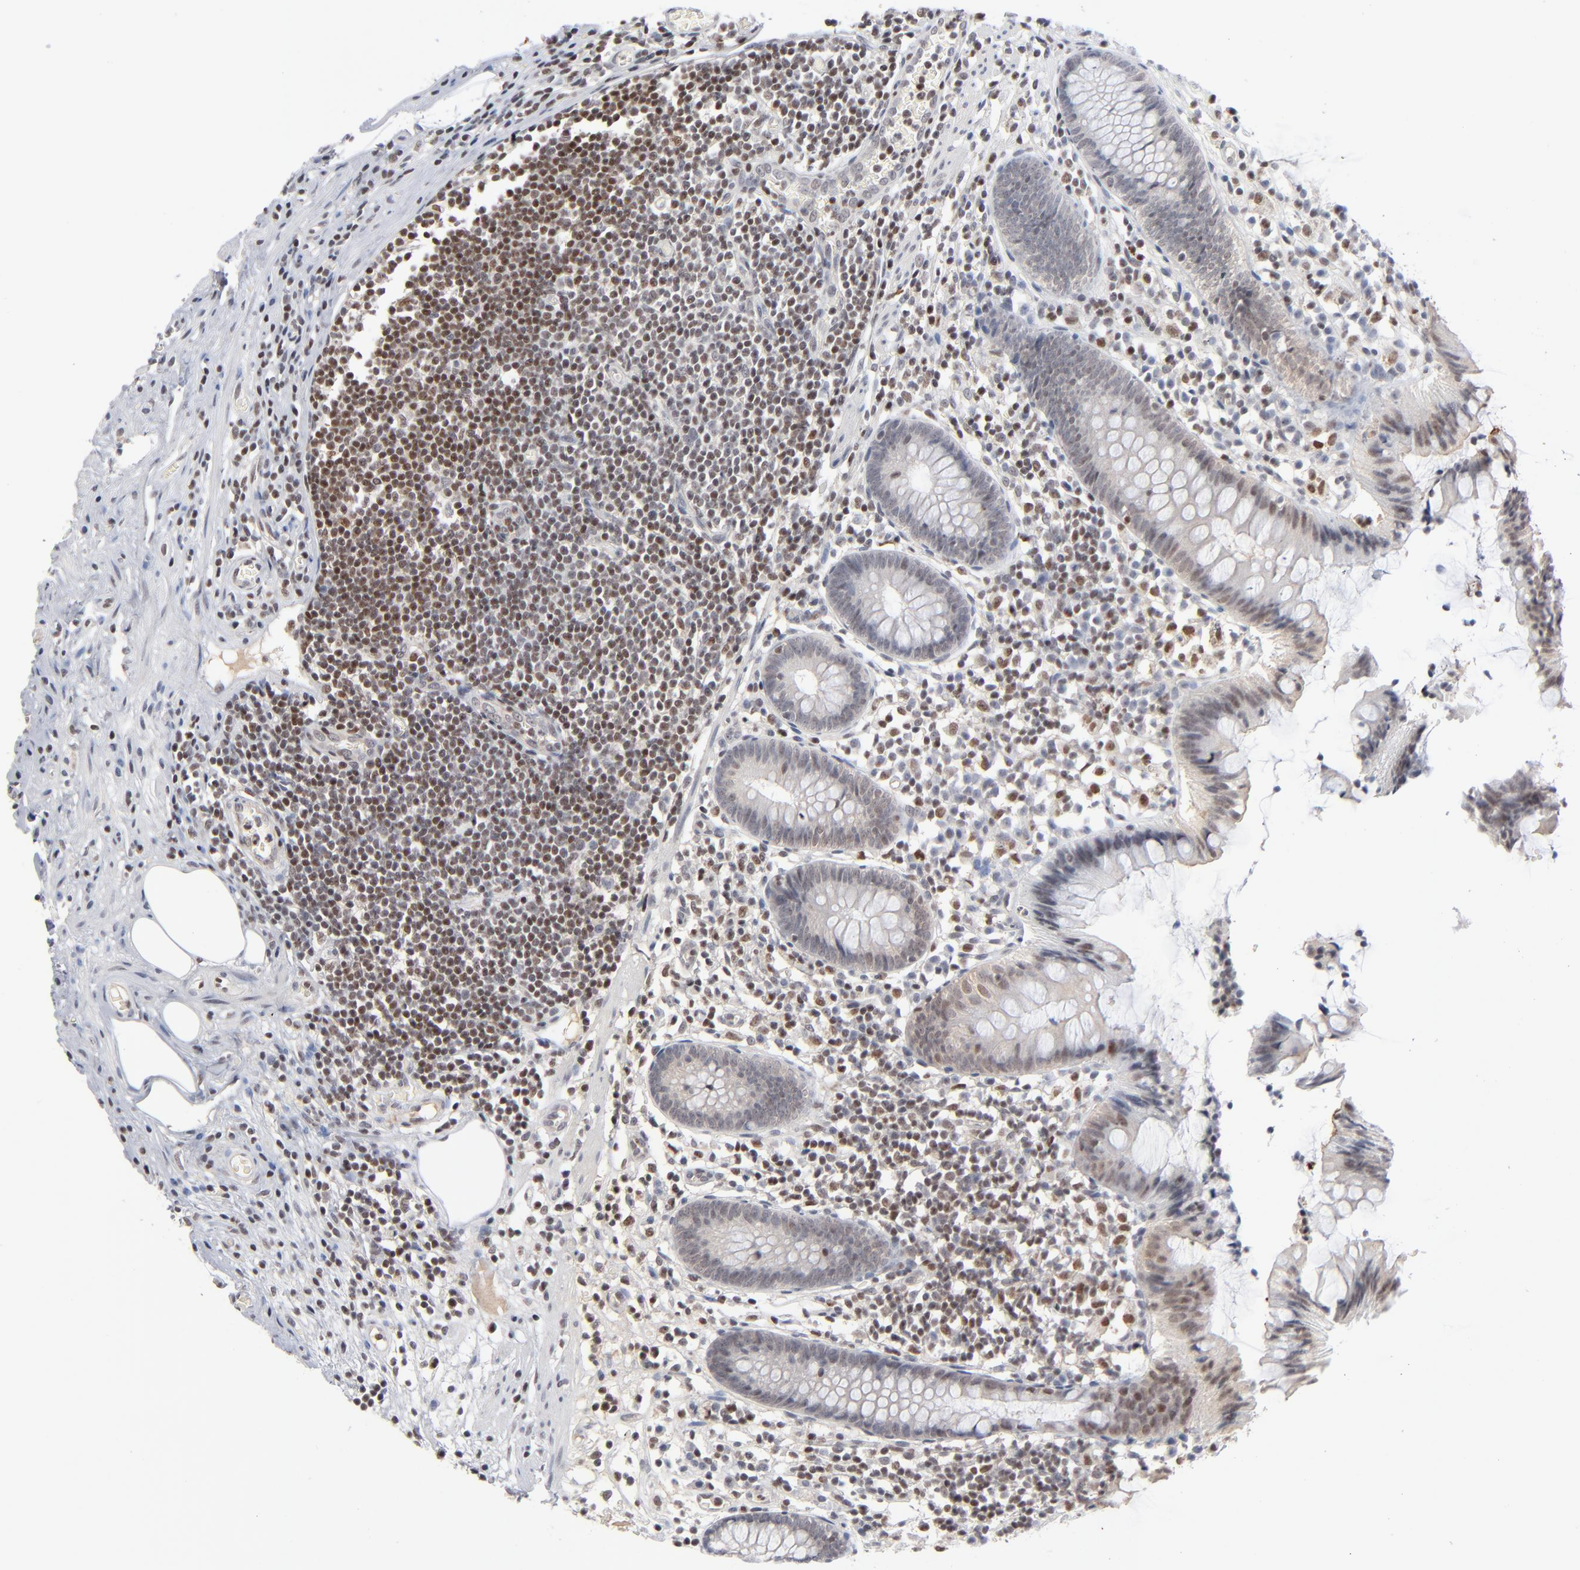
{"staining": {"intensity": "weak", "quantity": "<25%", "location": "nuclear"}, "tissue": "appendix", "cell_type": "Glandular cells", "image_type": "normal", "snomed": [{"axis": "morphology", "description": "Normal tissue, NOS"}, {"axis": "topography", "description": "Appendix"}], "caption": "Immunohistochemistry (IHC) of benign human appendix exhibits no positivity in glandular cells. Nuclei are stained in blue.", "gene": "MAX", "patient": {"sex": "male", "age": 38}}